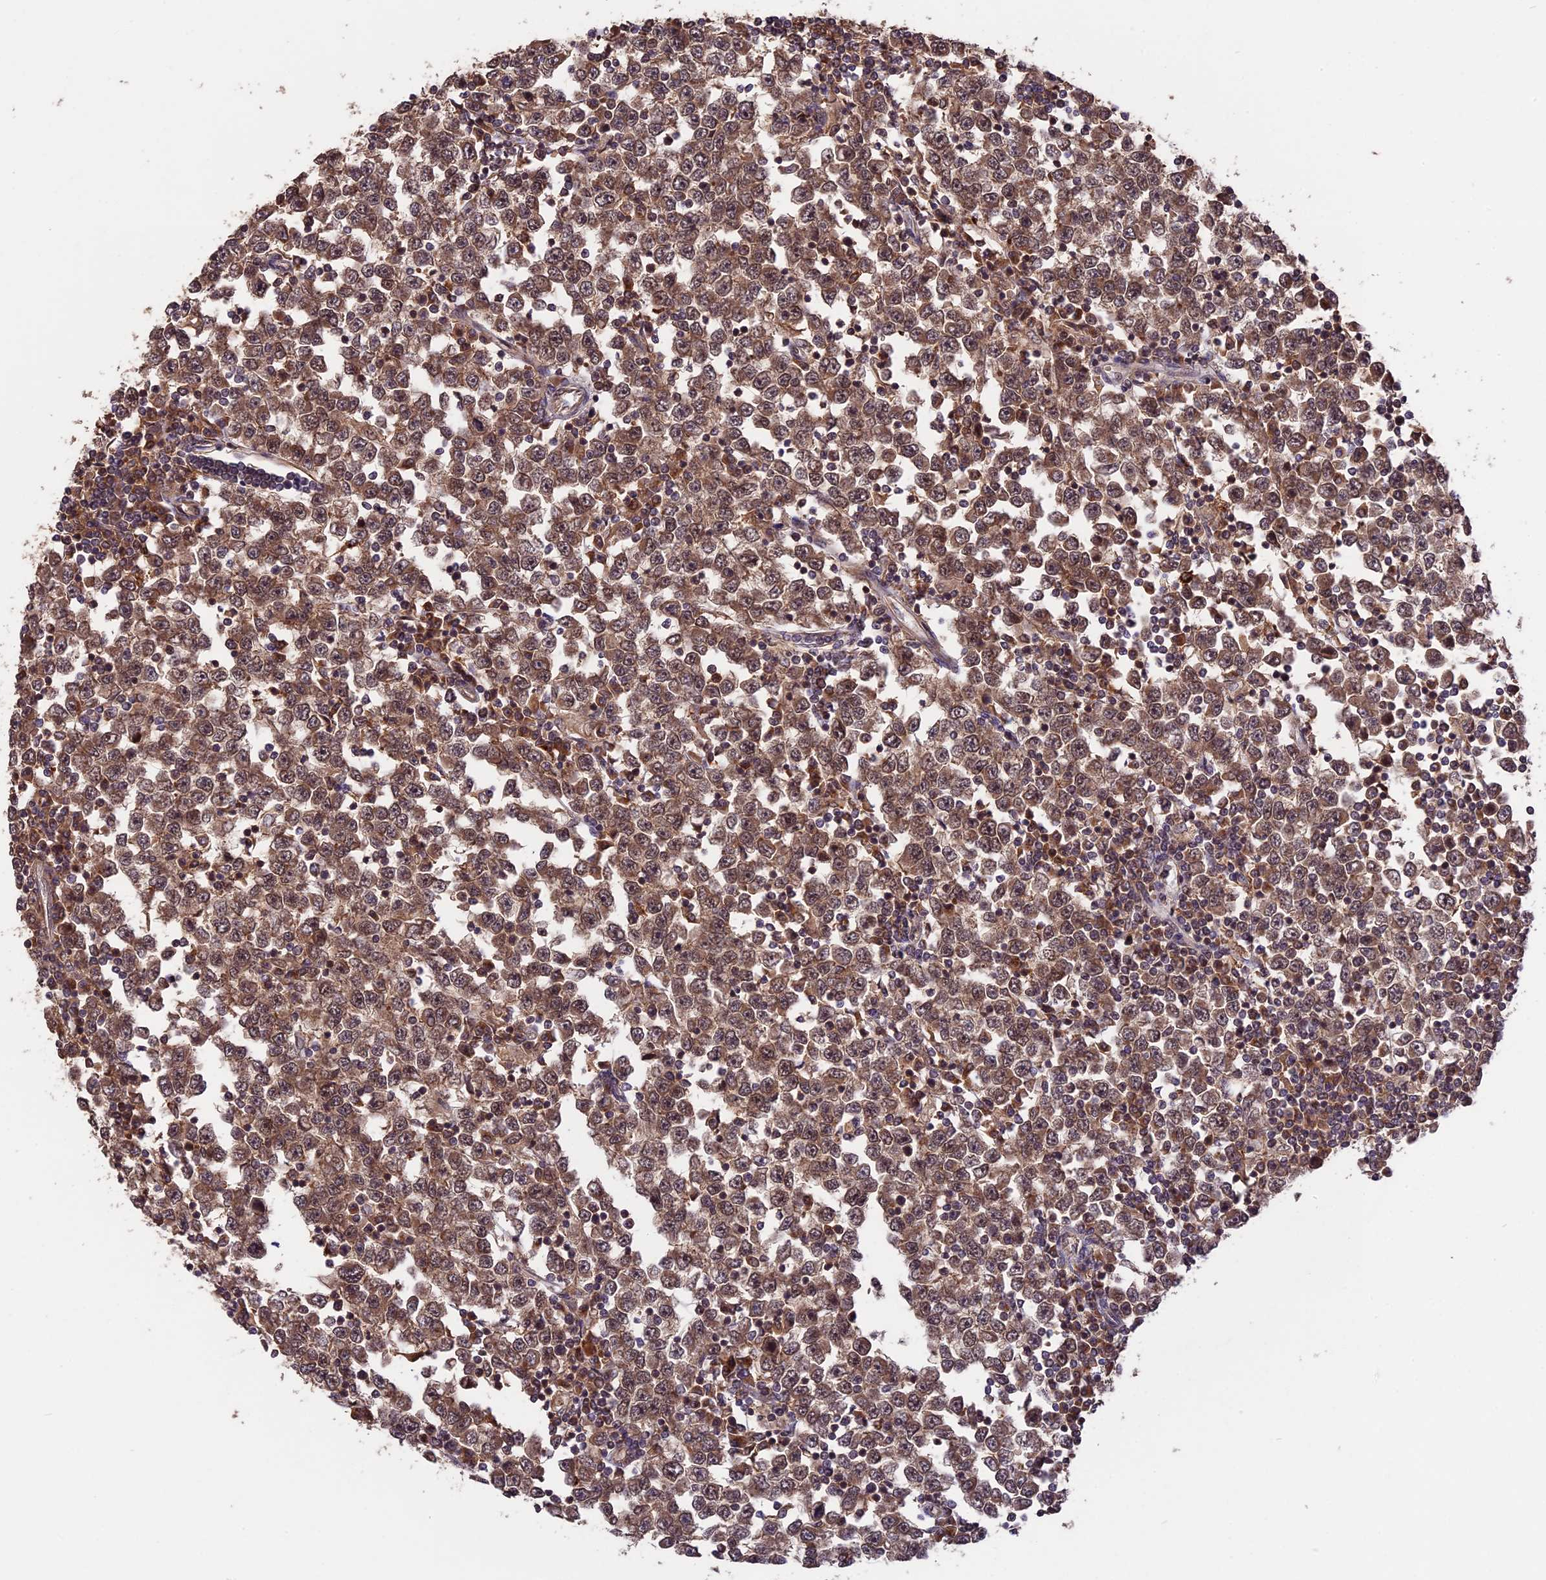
{"staining": {"intensity": "moderate", "quantity": ">75%", "location": "cytoplasmic/membranous"}, "tissue": "testis cancer", "cell_type": "Tumor cells", "image_type": "cancer", "snomed": [{"axis": "morphology", "description": "Seminoma, NOS"}, {"axis": "topography", "description": "Testis"}], "caption": "The image shows a brown stain indicating the presence of a protein in the cytoplasmic/membranous of tumor cells in testis seminoma.", "gene": "ESCO1", "patient": {"sex": "male", "age": 65}}